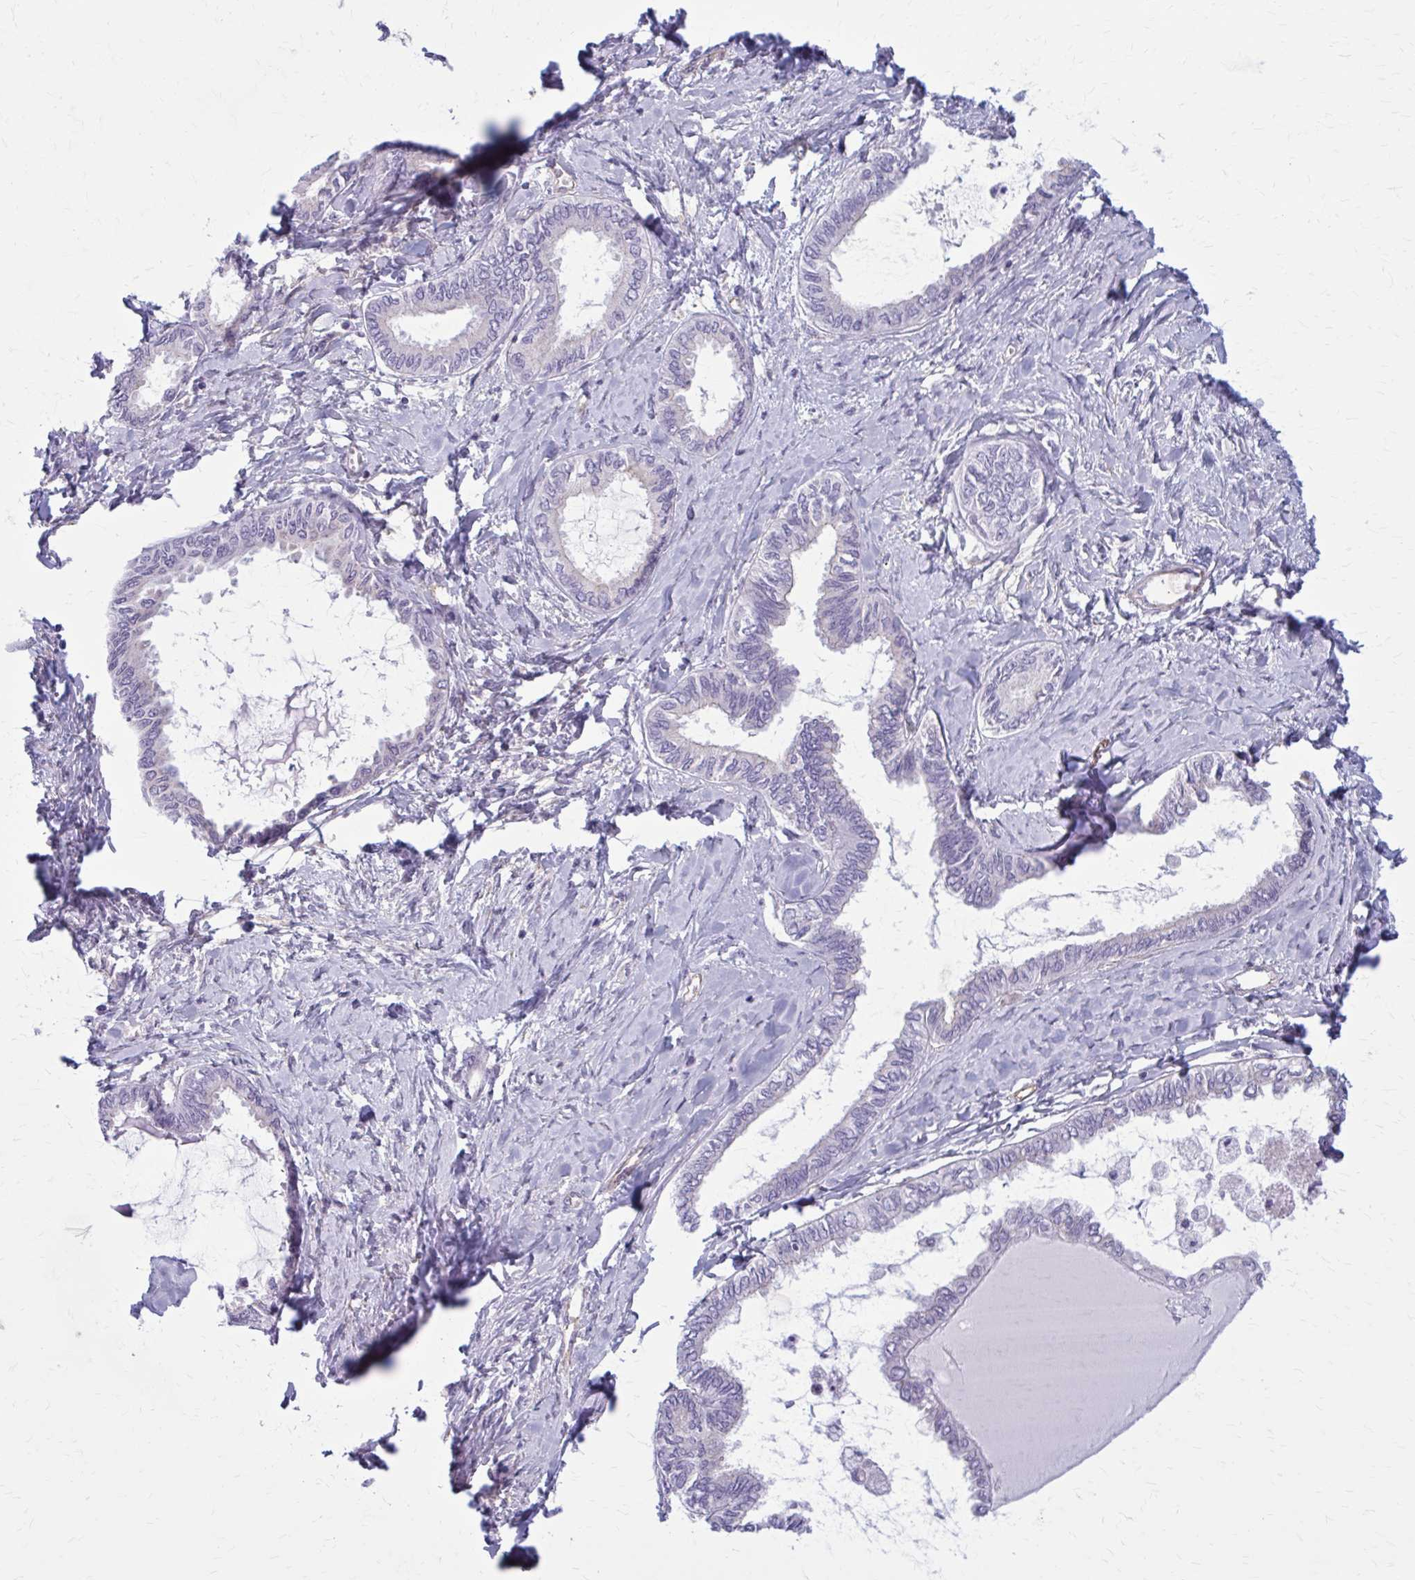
{"staining": {"intensity": "negative", "quantity": "none", "location": "none"}, "tissue": "ovarian cancer", "cell_type": "Tumor cells", "image_type": "cancer", "snomed": [{"axis": "morphology", "description": "Carcinoma, endometroid"}, {"axis": "topography", "description": "Ovary"}], "caption": "This is a photomicrograph of immunohistochemistry (IHC) staining of ovarian cancer, which shows no staining in tumor cells.", "gene": "ZDHHC7", "patient": {"sex": "female", "age": 70}}